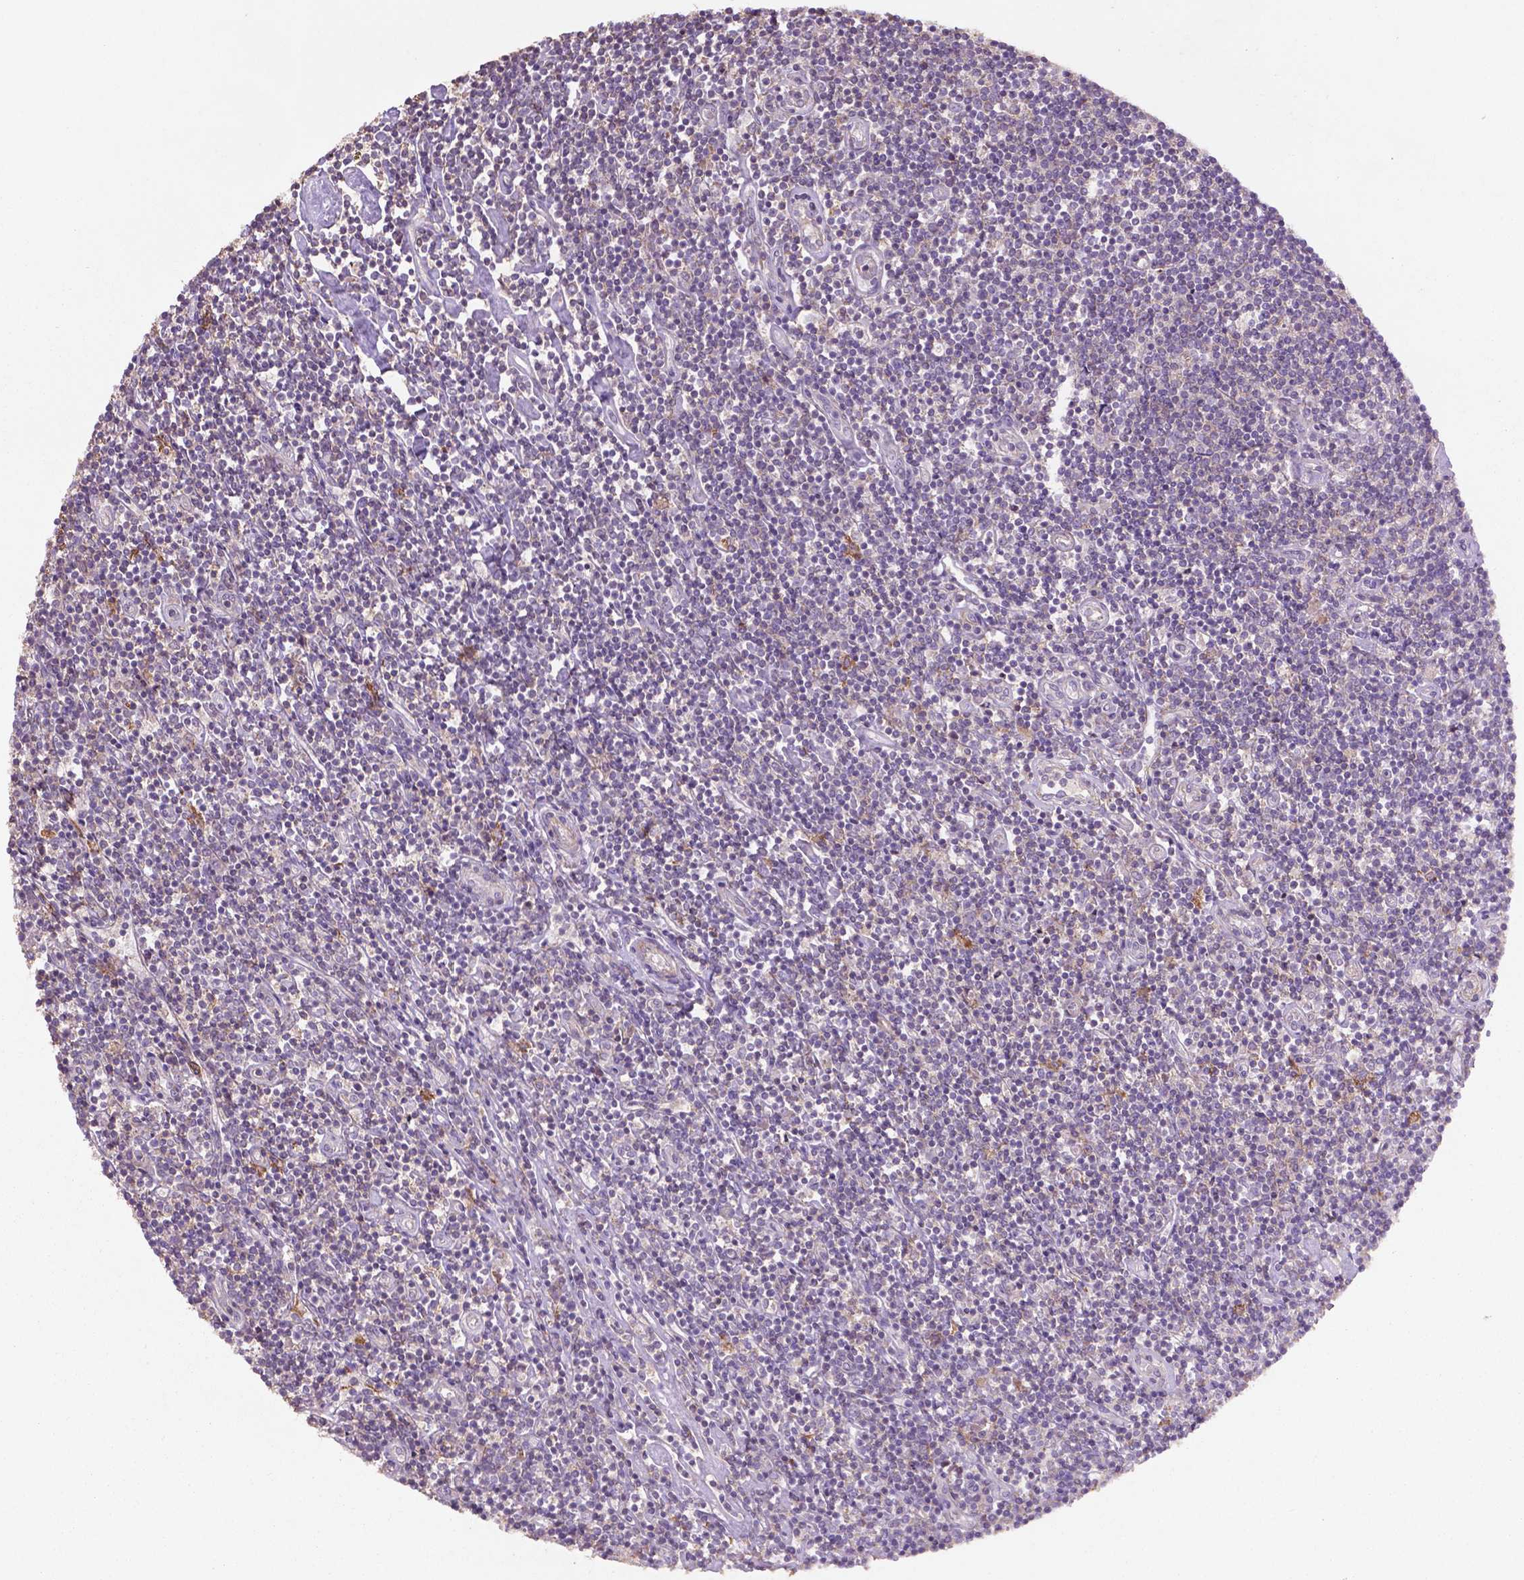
{"staining": {"intensity": "negative", "quantity": "none", "location": "none"}, "tissue": "lymphoma", "cell_type": "Tumor cells", "image_type": "cancer", "snomed": [{"axis": "morphology", "description": "Hodgkin's disease, NOS"}, {"axis": "topography", "description": "Lymph node"}], "caption": "Photomicrograph shows no significant protein staining in tumor cells of lymphoma.", "gene": "BMP4", "patient": {"sex": "male", "age": 40}}